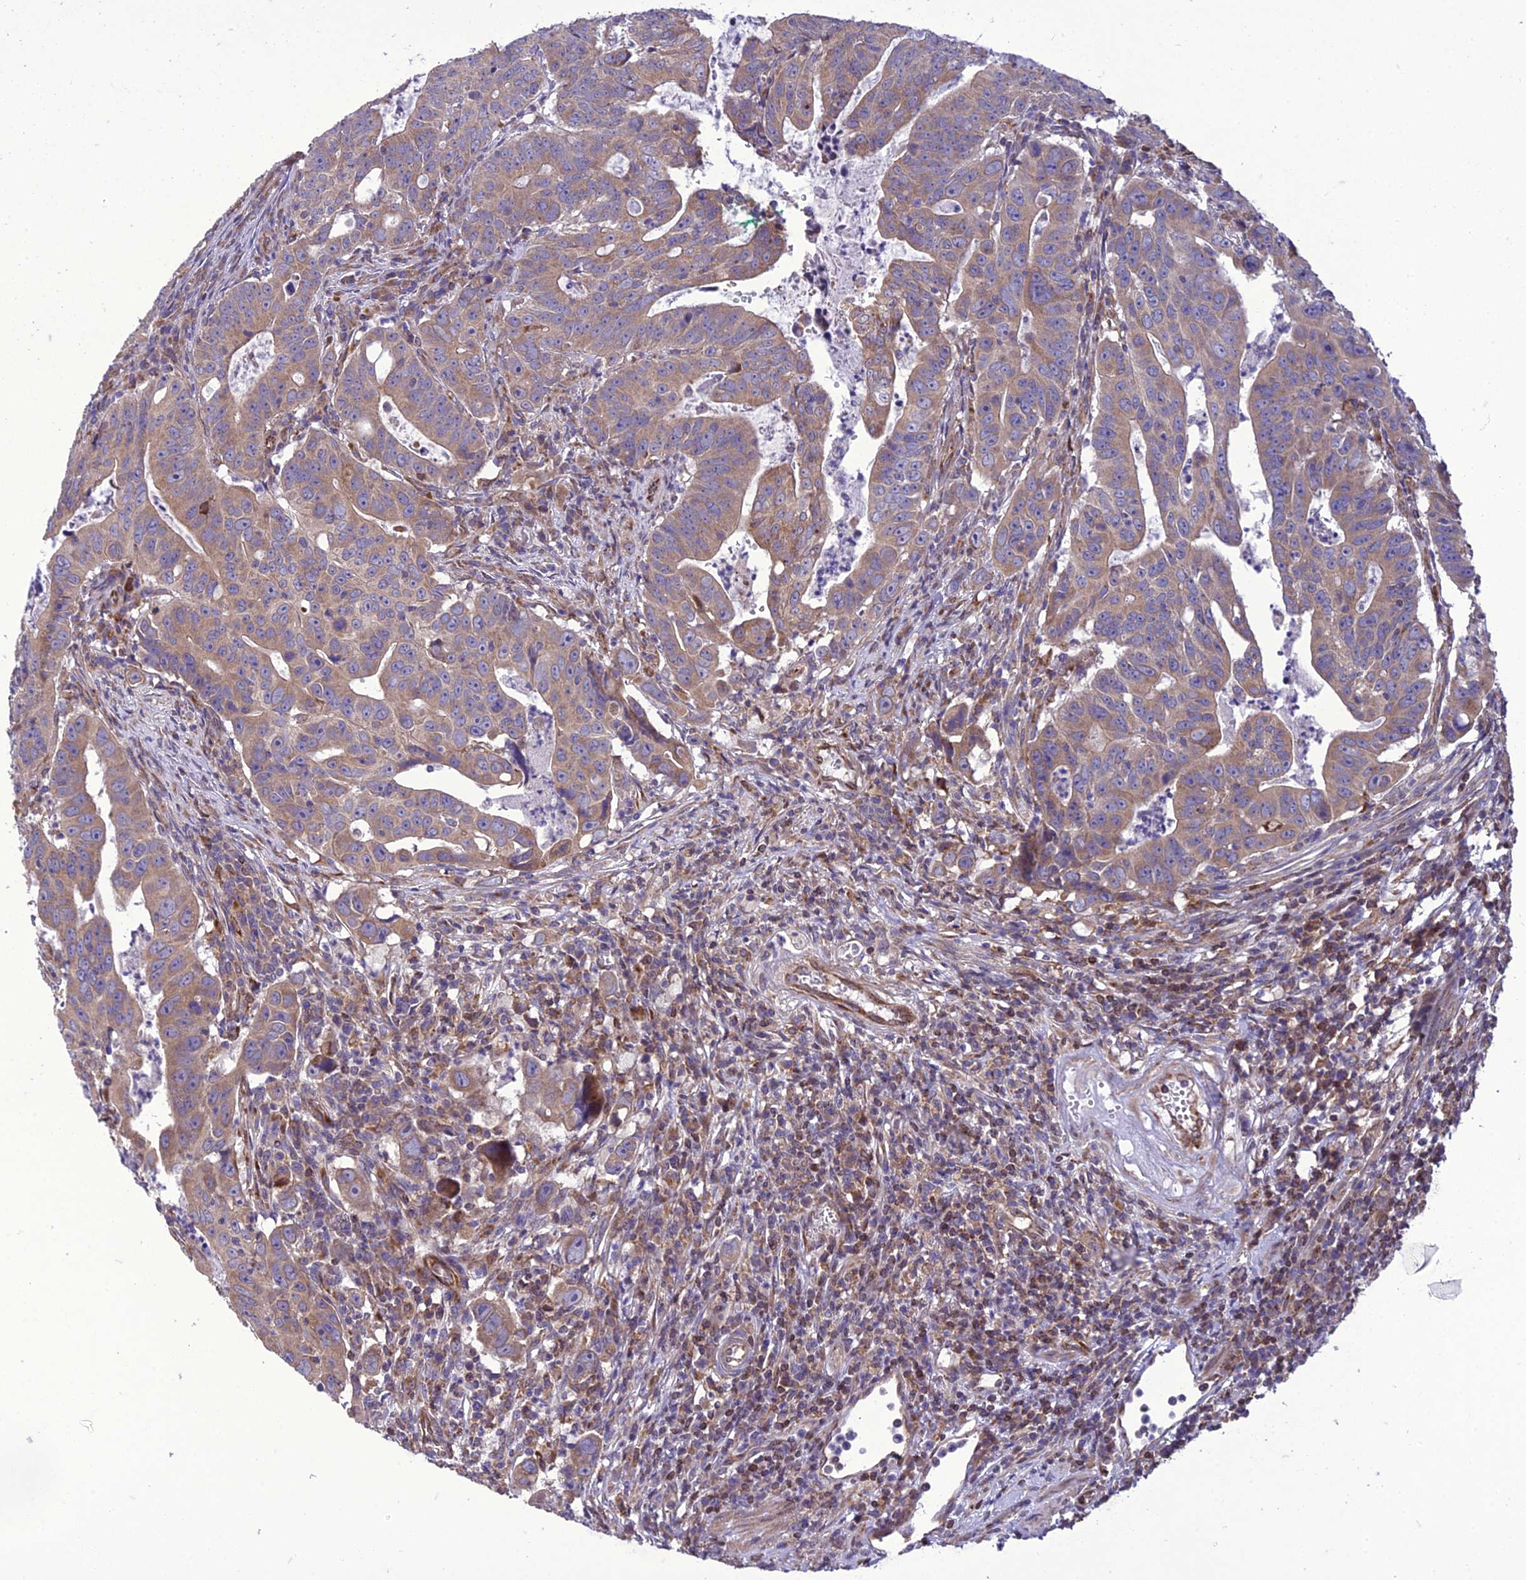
{"staining": {"intensity": "weak", "quantity": ">75%", "location": "cytoplasmic/membranous"}, "tissue": "colorectal cancer", "cell_type": "Tumor cells", "image_type": "cancer", "snomed": [{"axis": "morphology", "description": "Adenocarcinoma, NOS"}, {"axis": "topography", "description": "Rectum"}], "caption": "An IHC photomicrograph of neoplastic tissue is shown. Protein staining in brown shows weak cytoplasmic/membranous positivity in colorectal cancer (adenocarcinoma) within tumor cells. (brown staining indicates protein expression, while blue staining denotes nuclei).", "gene": "GIMAP1", "patient": {"sex": "male", "age": 69}}